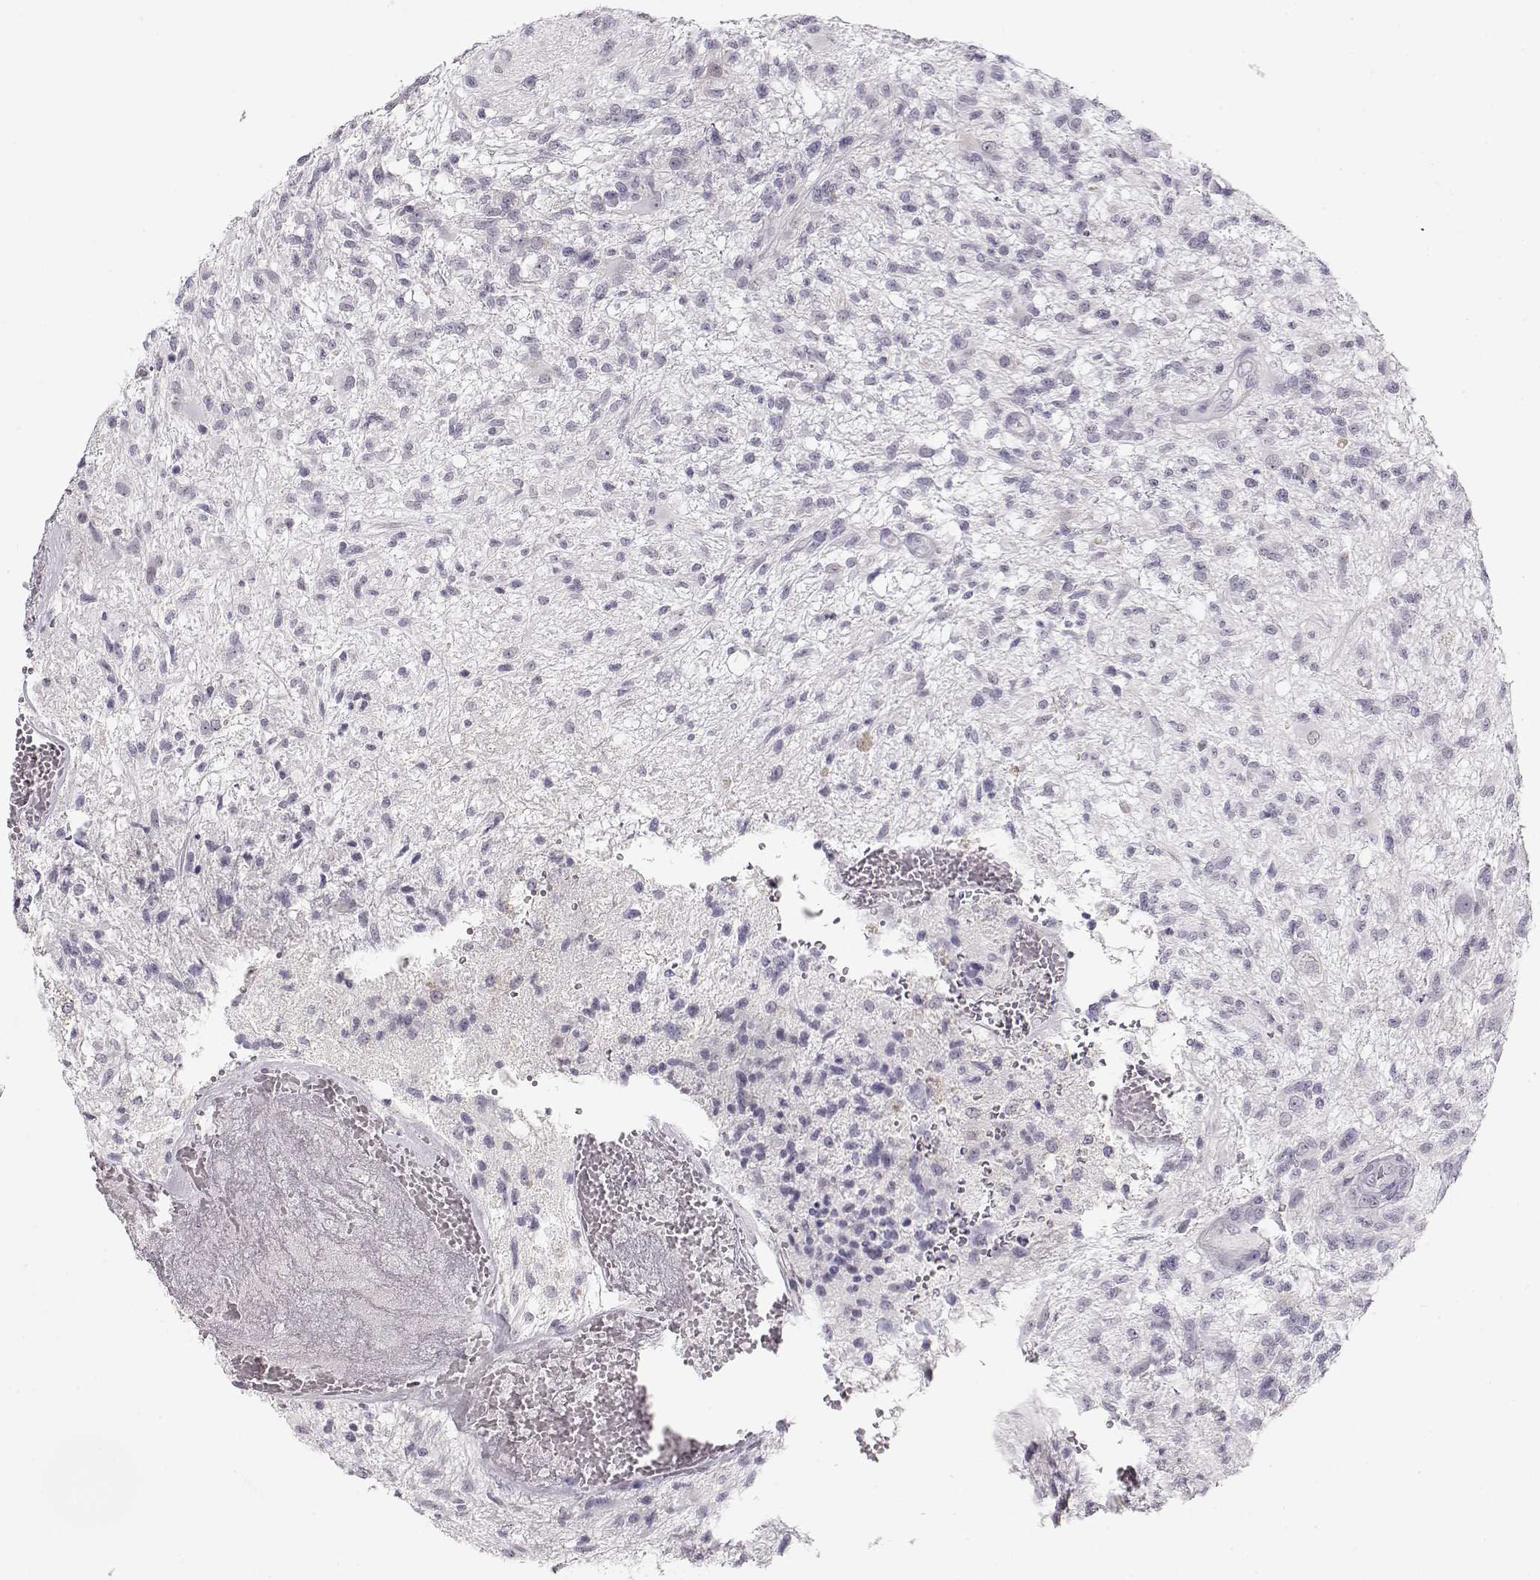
{"staining": {"intensity": "negative", "quantity": "none", "location": "none"}, "tissue": "glioma", "cell_type": "Tumor cells", "image_type": "cancer", "snomed": [{"axis": "morphology", "description": "Glioma, malignant, High grade"}, {"axis": "topography", "description": "Brain"}], "caption": "Immunohistochemistry (IHC) photomicrograph of human malignant high-grade glioma stained for a protein (brown), which exhibits no positivity in tumor cells. (DAB immunohistochemistry, high magnification).", "gene": "IMPG1", "patient": {"sex": "male", "age": 56}}